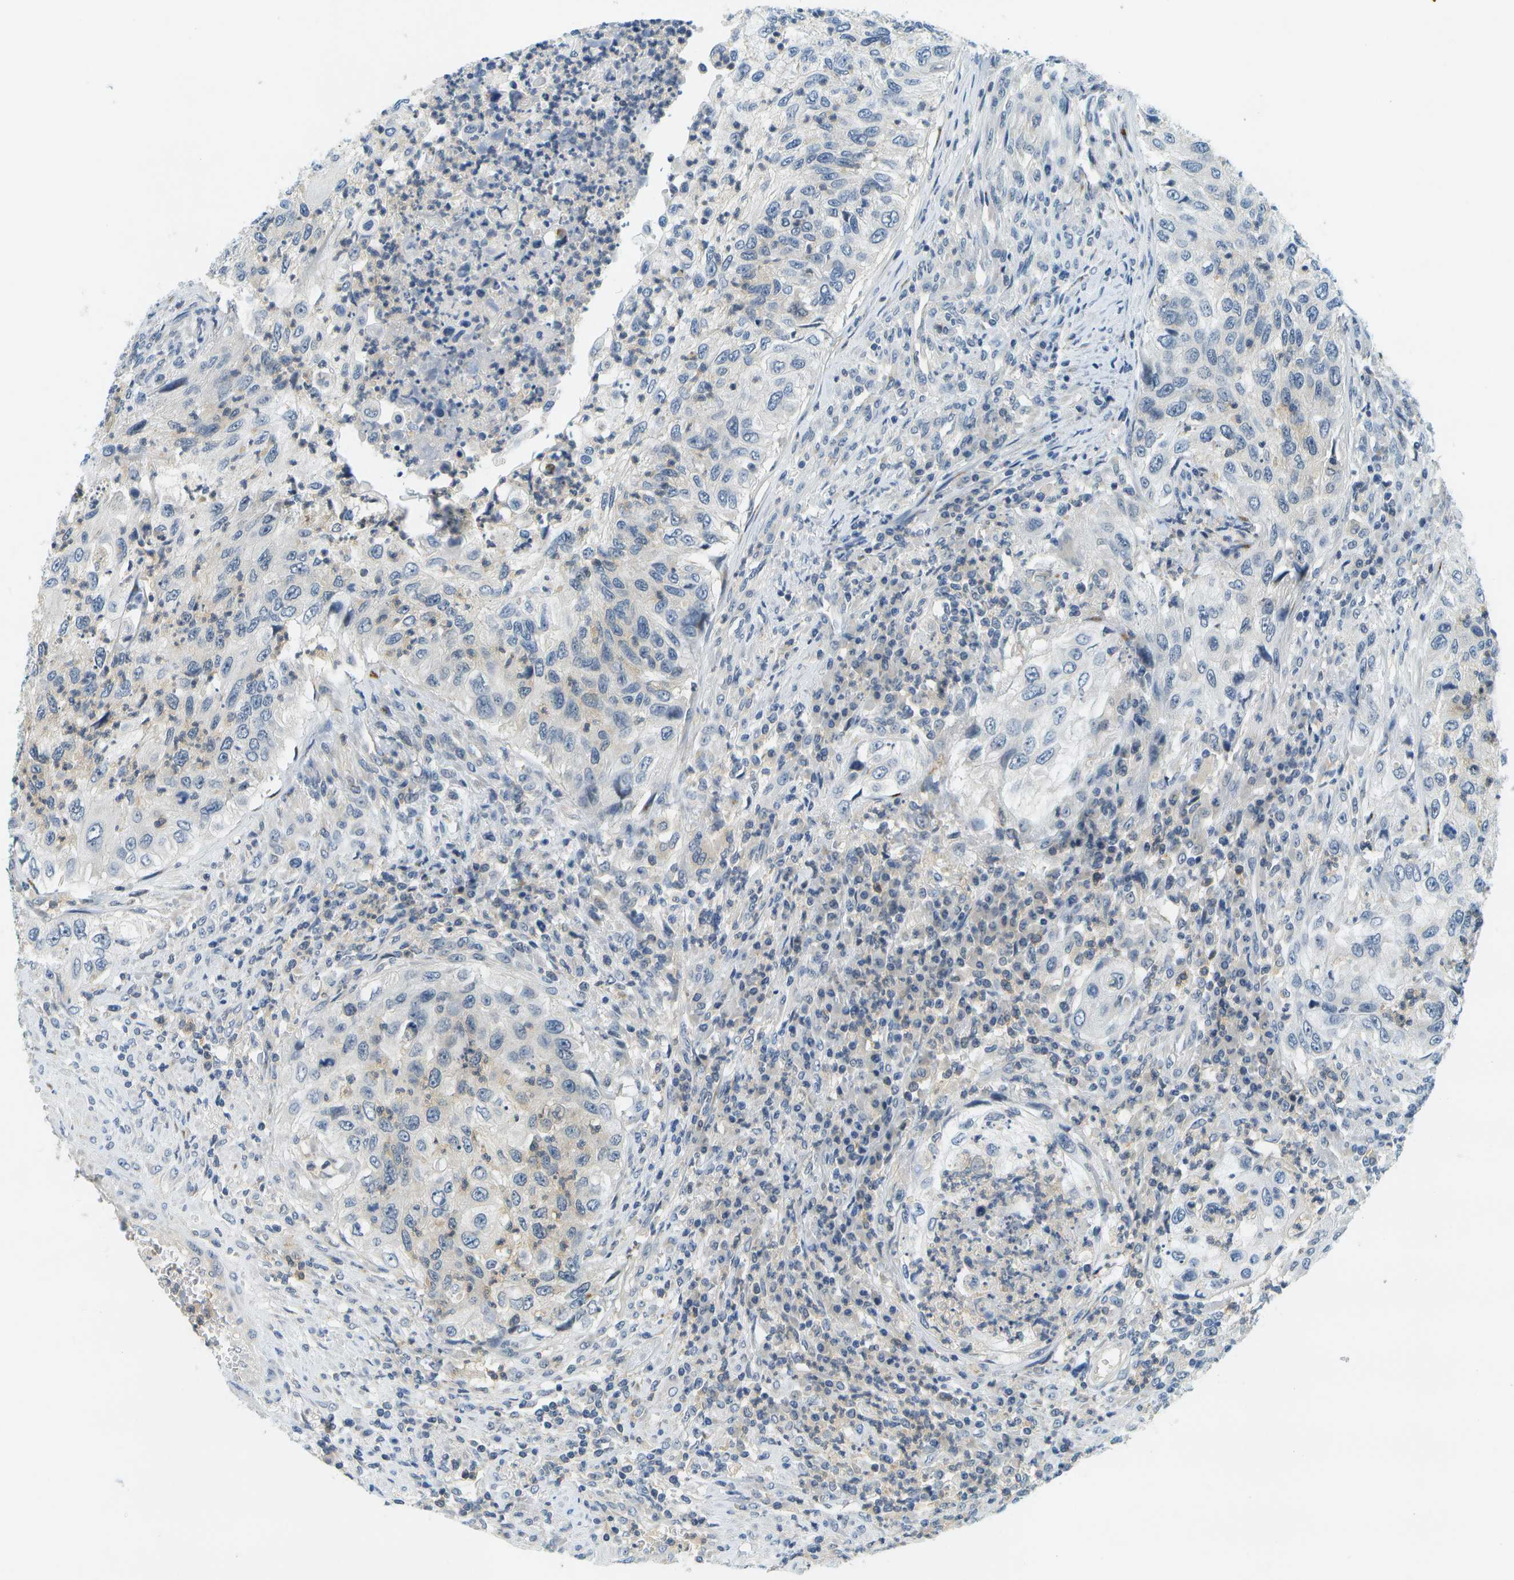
{"staining": {"intensity": "weak", "quantity": "<25%", "location": "cytoplasmic/membranous"}, "tissue": "urothelial cancer", "cell_type": "Tumor cells", "image_type": "cancer", "snomed": [{"axis": "morphology", "description": "Urothelial carcinoma, High grade"}, {"axis": "topography", "description": "Urinary bladder"}], "caption": "Tumor cells are negative for protein expression in human urothelial carcinoma (high-grade). (DAB immunohistochemistry (IHC) with hematoxylin counter stain).", "gene": "RASGRP2", "patient": {"sex": "female", "age": 60}}